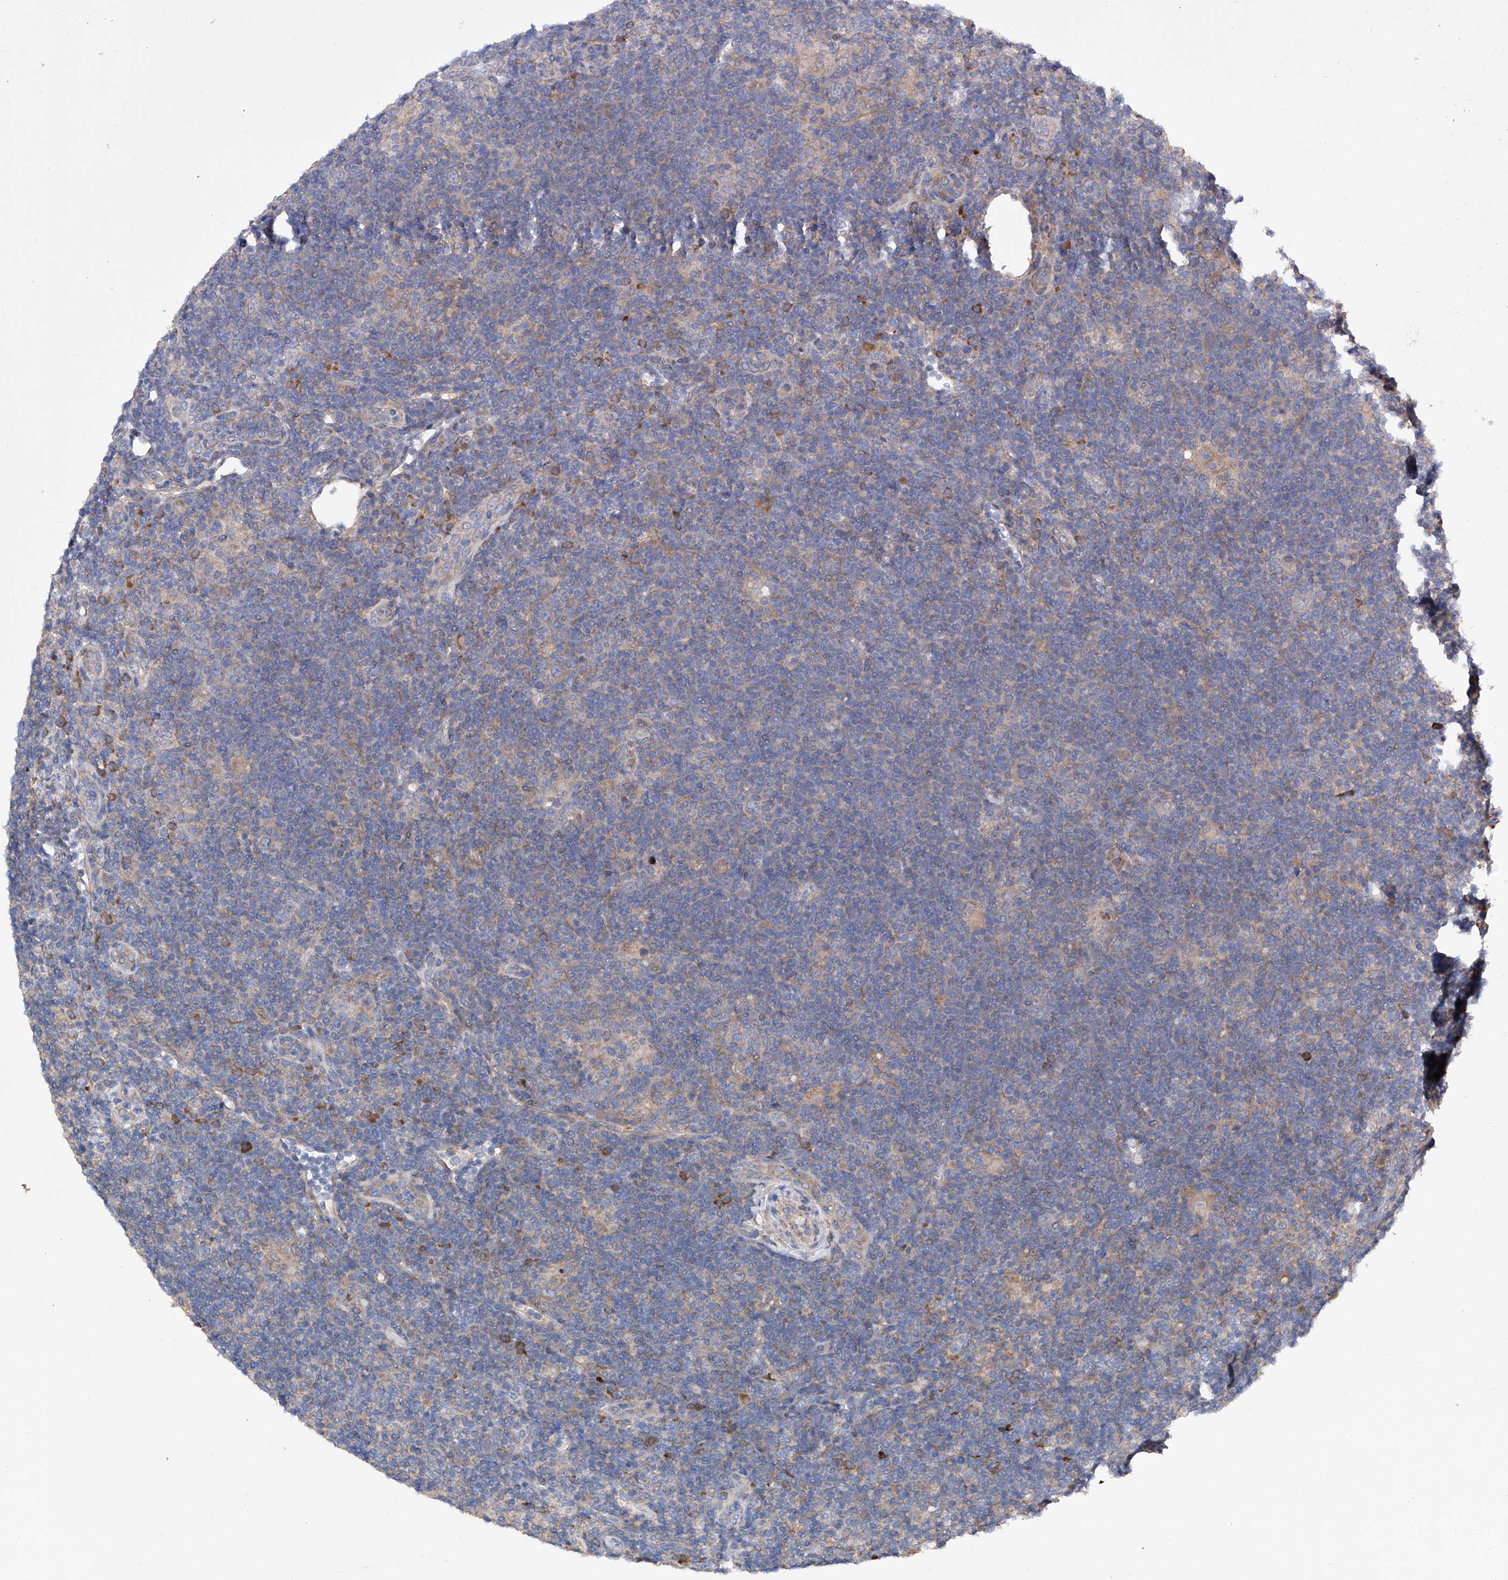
{"staining": {"intensity": "weak", "quantity": "<25%", "location": "cytoplasmic/membranous"}, "tissue": "lymphoma", "cell_type": "Tumor cells", "image_type": "cancer", "snomed": [{"axis": "morphology", "description": "Hodgkin's disease, NOS"}, {"axis": "topography", "description": "Lymph node"}], "caption": "Immunohistochemistry (IHC) image of neoplastic tissue: human Hodgkin's disease stained with DAB reveals no significant protein positivity in tumor cells.", "gene": "INPP5B", "patient": {"sex": "female", "age": 57}}